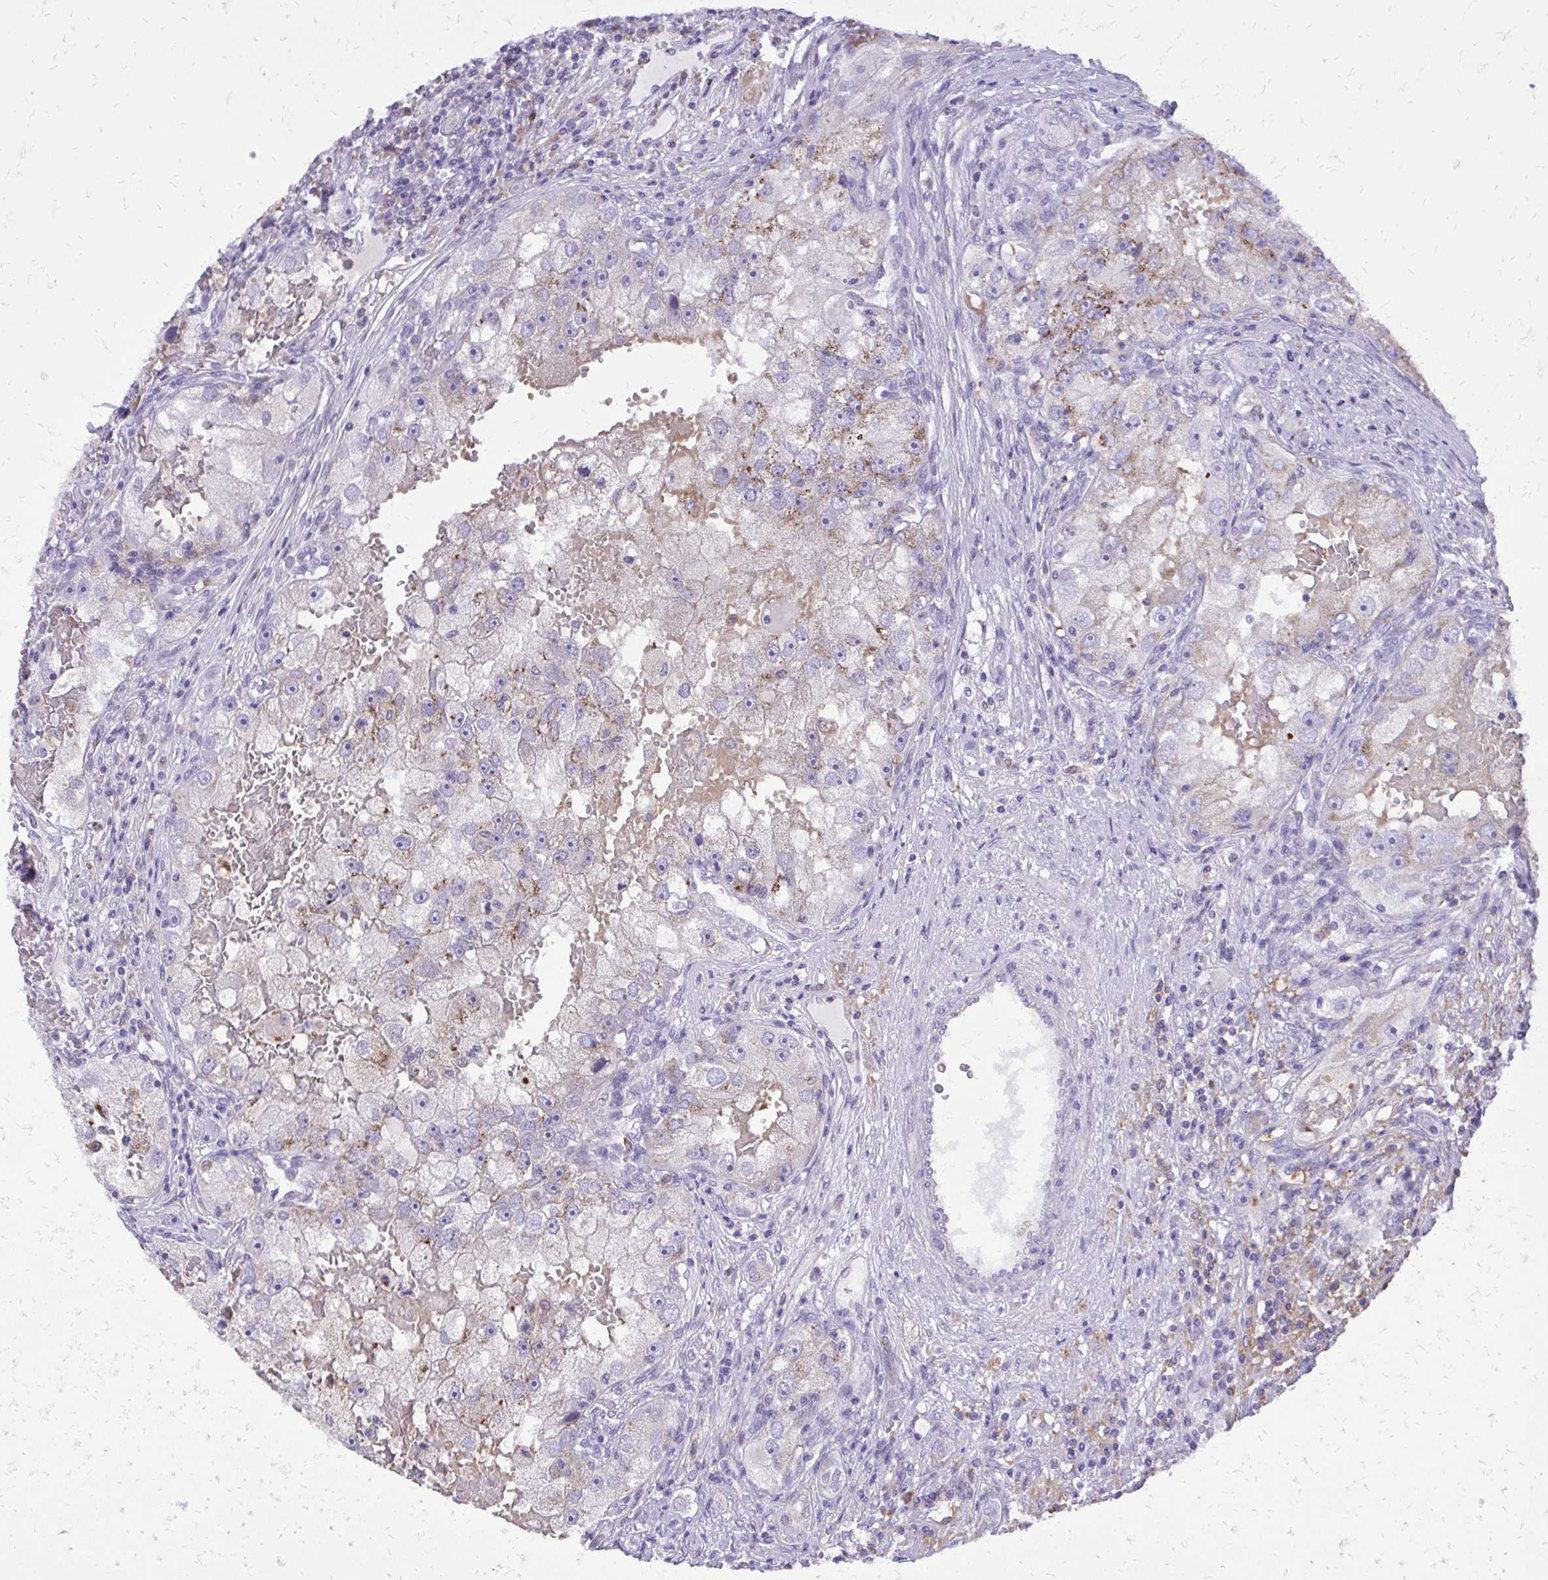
{"staining": {"intensity": "negative", "quantity": "none", "location": "none"}, "tissue": "renal cancer", "cell_type": "Tumor cells", "image_type": "cancer", "snomed": [{"axis": "morphology", "description": "Adenocarcinoma, NOS"}, {"axis": "topography", "description": "Kidney"}], "caption": "Tumor cells show no significant positivity in renal cancer (adenocarcinoma).", "gene": "CAT", "patient": {"sex": "male", "age": 63}}